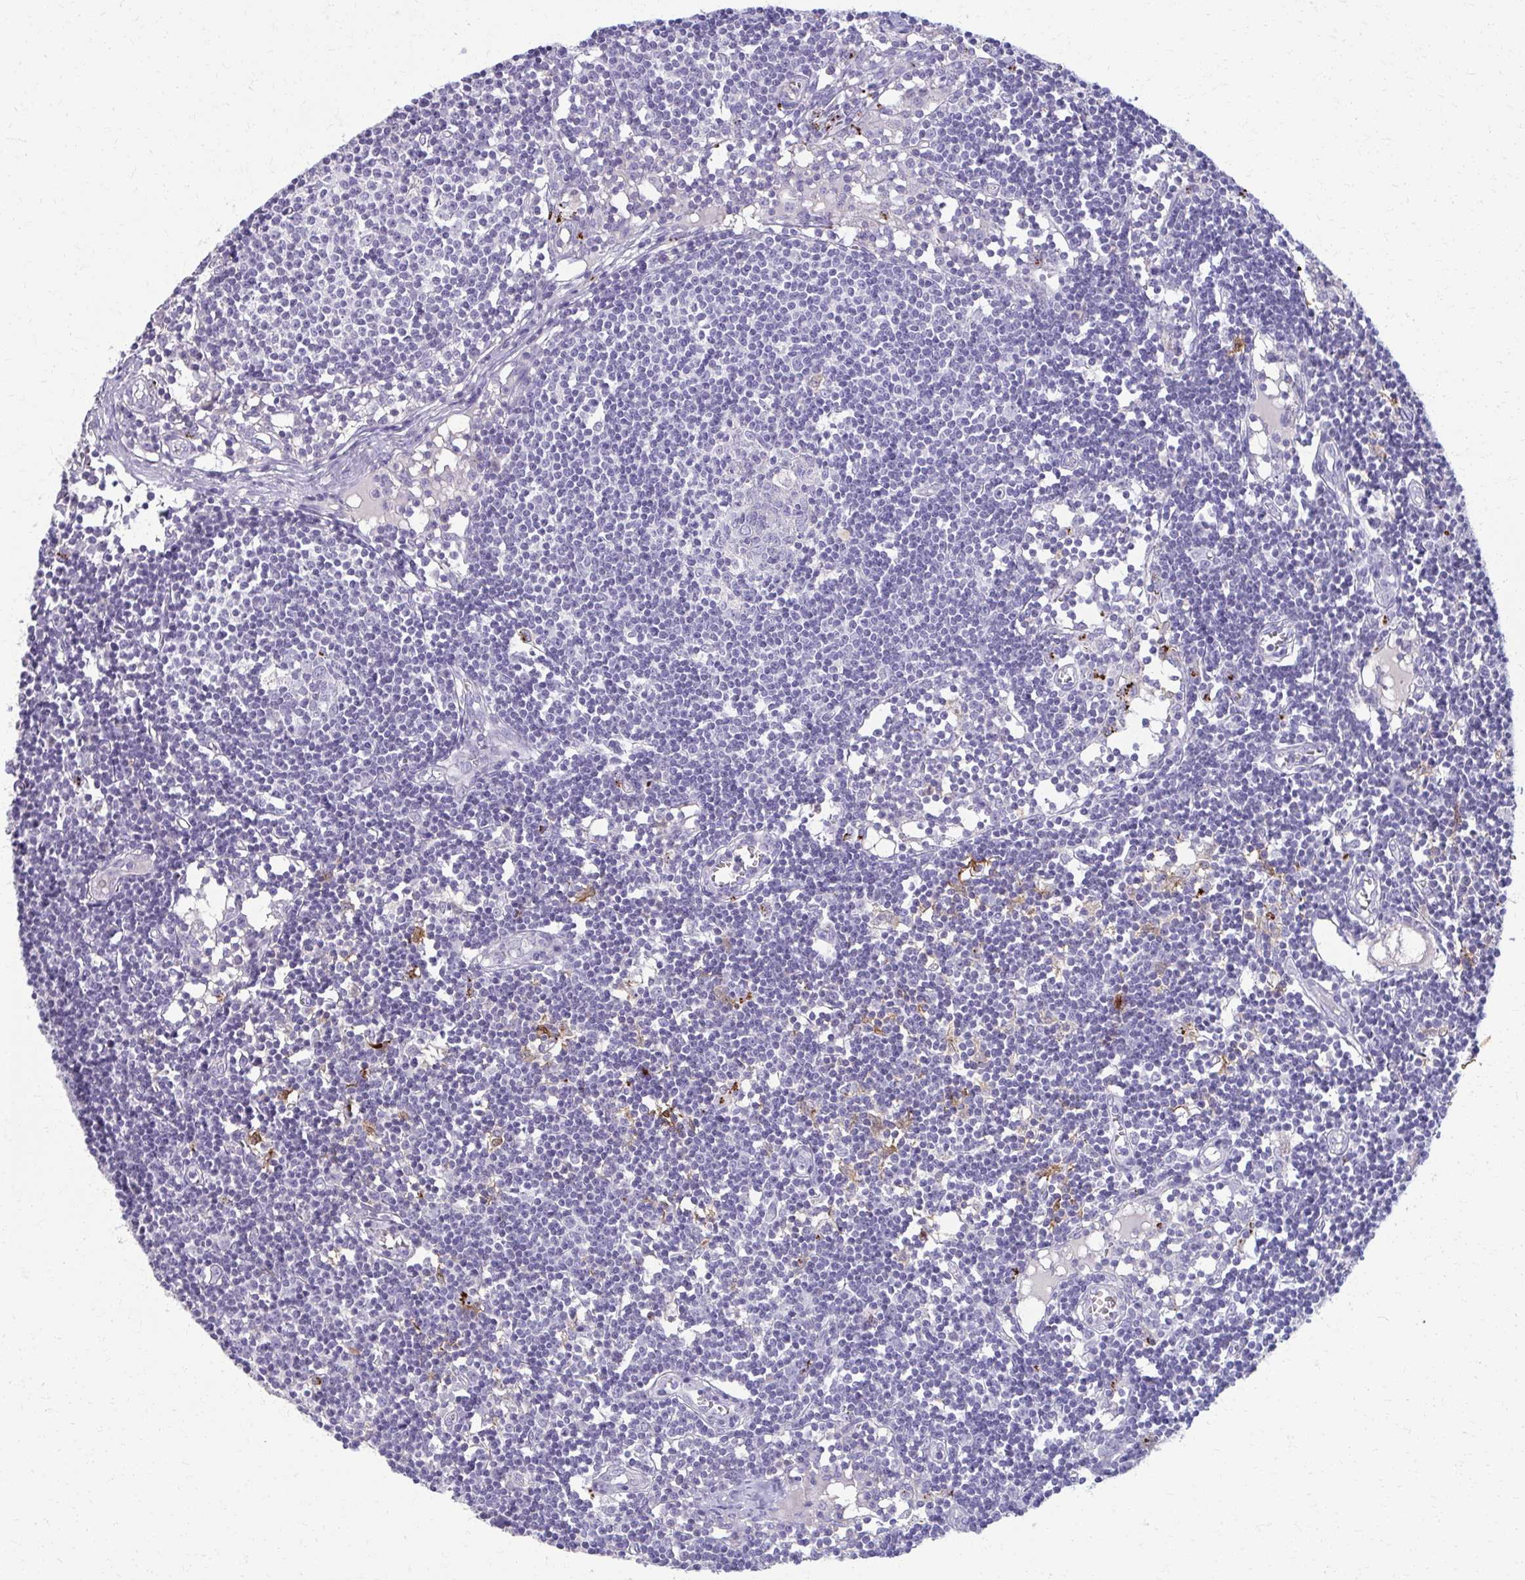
{"staining": {"intensity": "negative", "quantity": "none", "location": "none"}, "tissue": "lymph node", "cell_type": "Germinal center cells", "image_type": "normal", "snomed": [{"axis": "morphology", "description": "Normal tissue, NOS"}, {"axis": "topography", "description": "Lymph node"}], "caption": "This is a micrograph of immunohistochemistry (IHC) staining of benign lymph node, which shows no positivity in germinal center cells. Brightfield microscopy of IHC stained with DAB (brown) and hematoxylin (blue), captured at high magnification.", "gene": "ENSG00000275249", "patient": {"sex": "female", "age": 11}}